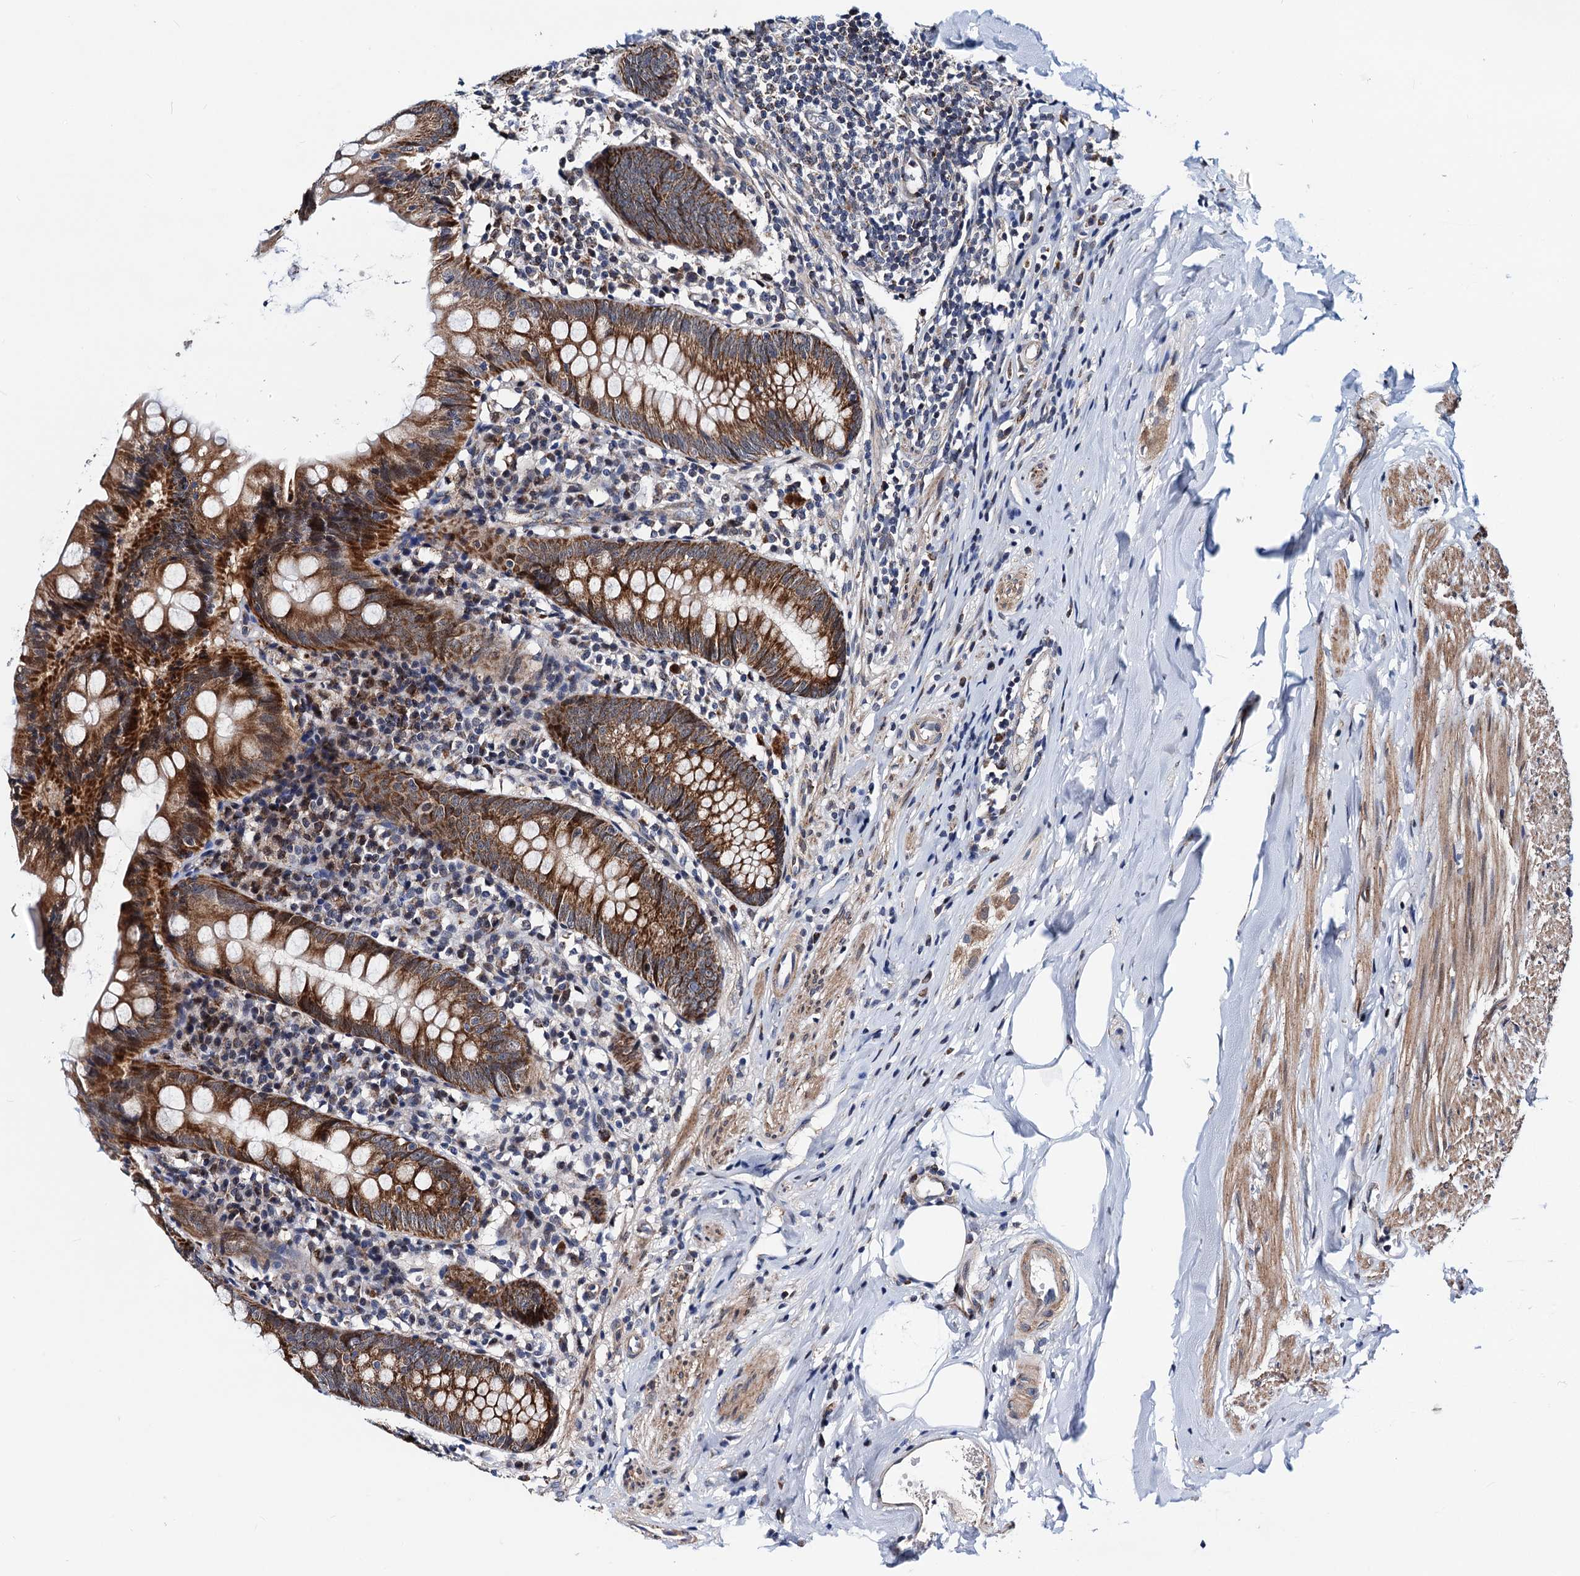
{"staining": {"intensity": "strong", "quantity": ">75%", "location": "cytoplasmic/membranous"}, "tissue": "appendix", "cell_type": "Glandular cells", "image_type": "normal", "snomed": [{"axis": "morphology", "description": "Normal tissue, NOS"}, {"axis": "topography", "description": "Appendix"}], "caption": "This micrograph demonstrates immunohistochemistry staining of normal appendix, with high strong cytoplasmic/membranous positivity in approximately >75% of glandular cells.", "gene": "COA4", "patient": {"sex": "female", "age": 54}}